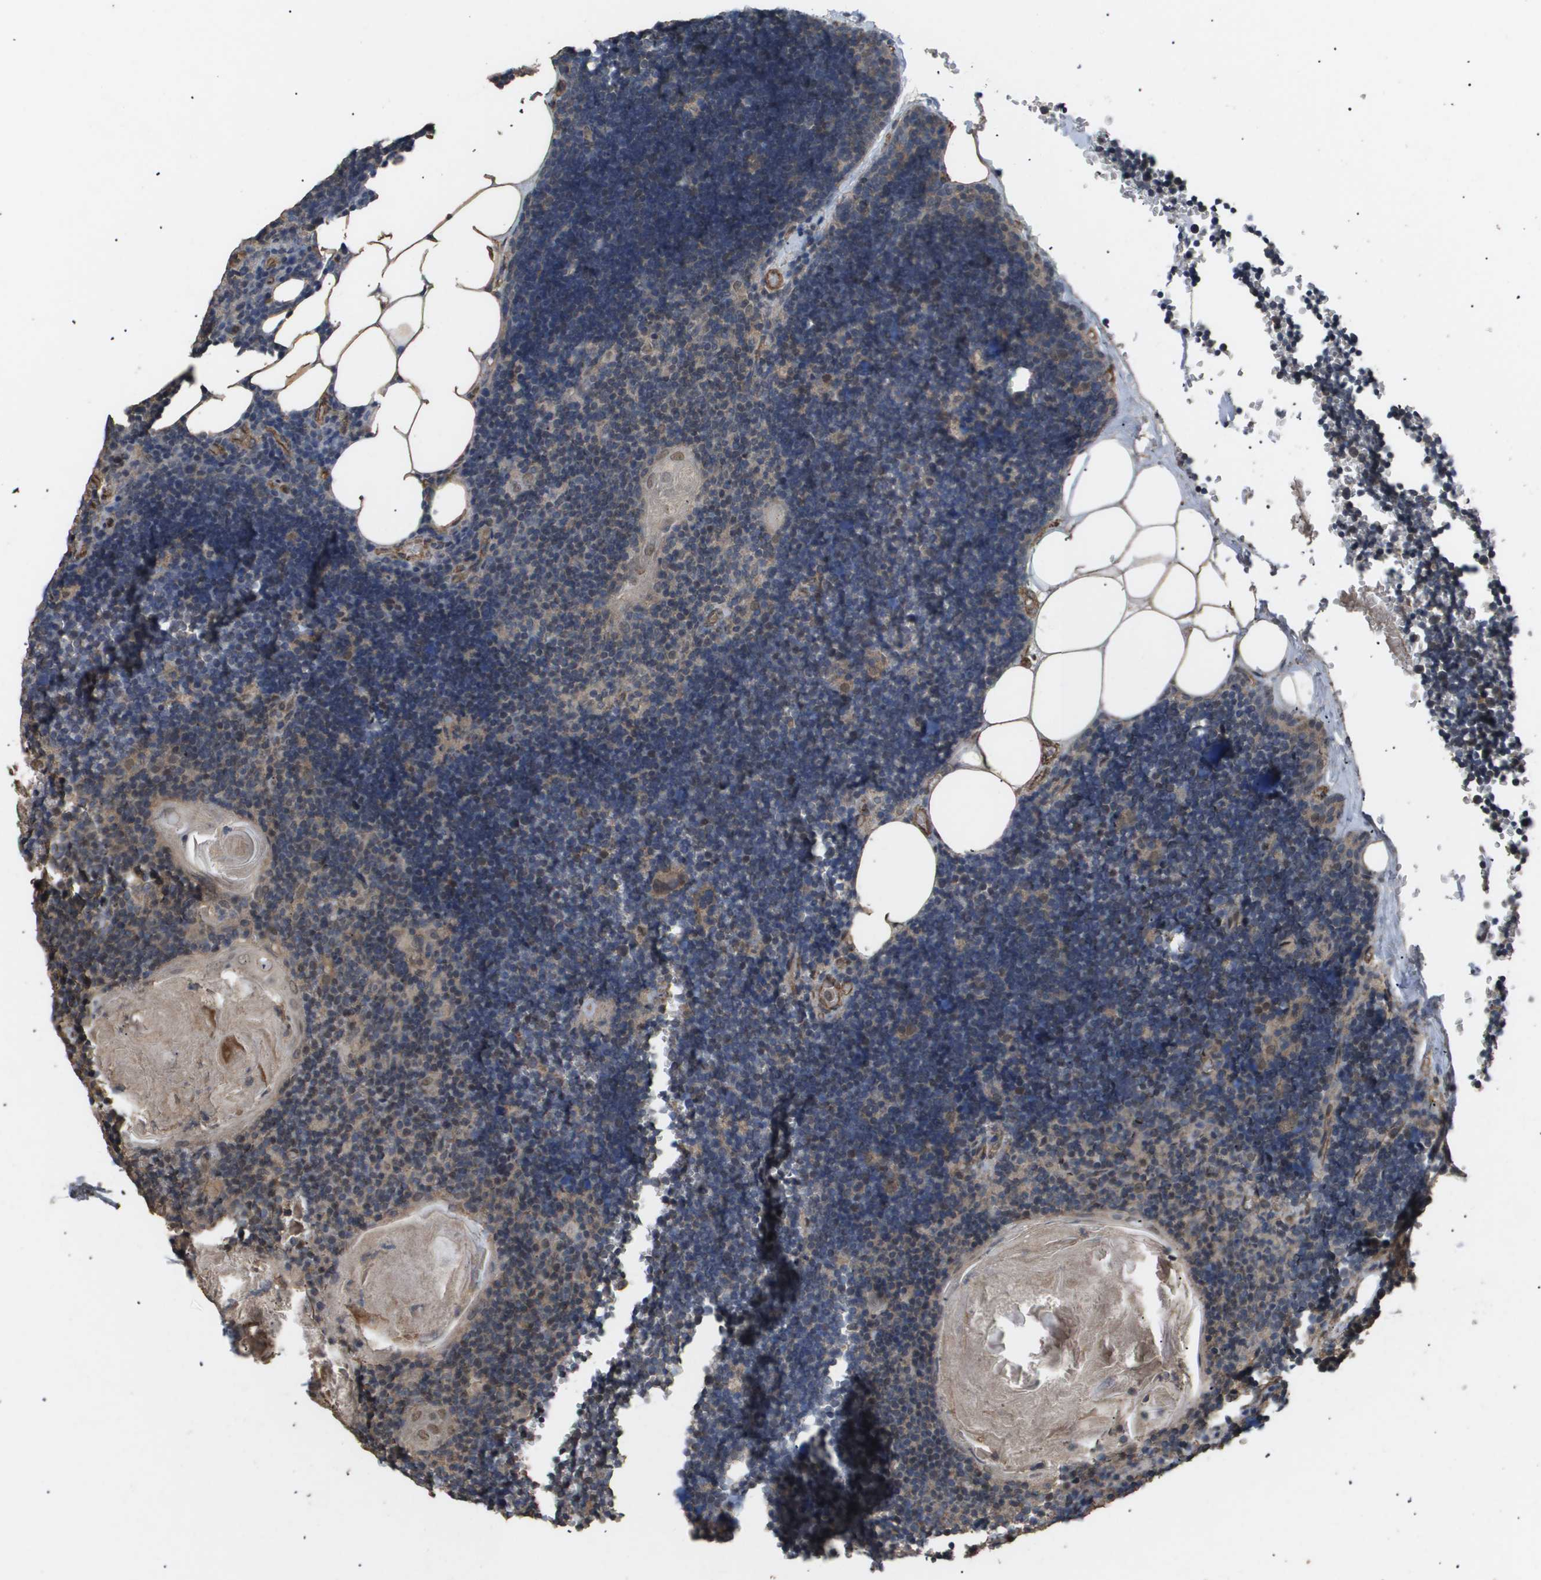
{"staining": {"intensity": "weak", "quantity": ">75%", "location": "cytoplasmic/membranous"}, "tissue": "lymph node", "cell_type": "Germinal center cells", "image_type": "normal", "snomed": [{"axis": "morphology", "description": "Normal tissue, NOS"}, {"axis": "topography", "description": "Lymph node"}], "caption": "Immunohistochemical staining of unremarkable human lymph node displays weak cytoplasmic/membranous protein expression in about >75% of germinal center cells.", "gene": "CUL5", "patient": {"sex": "male", "age": 33}}